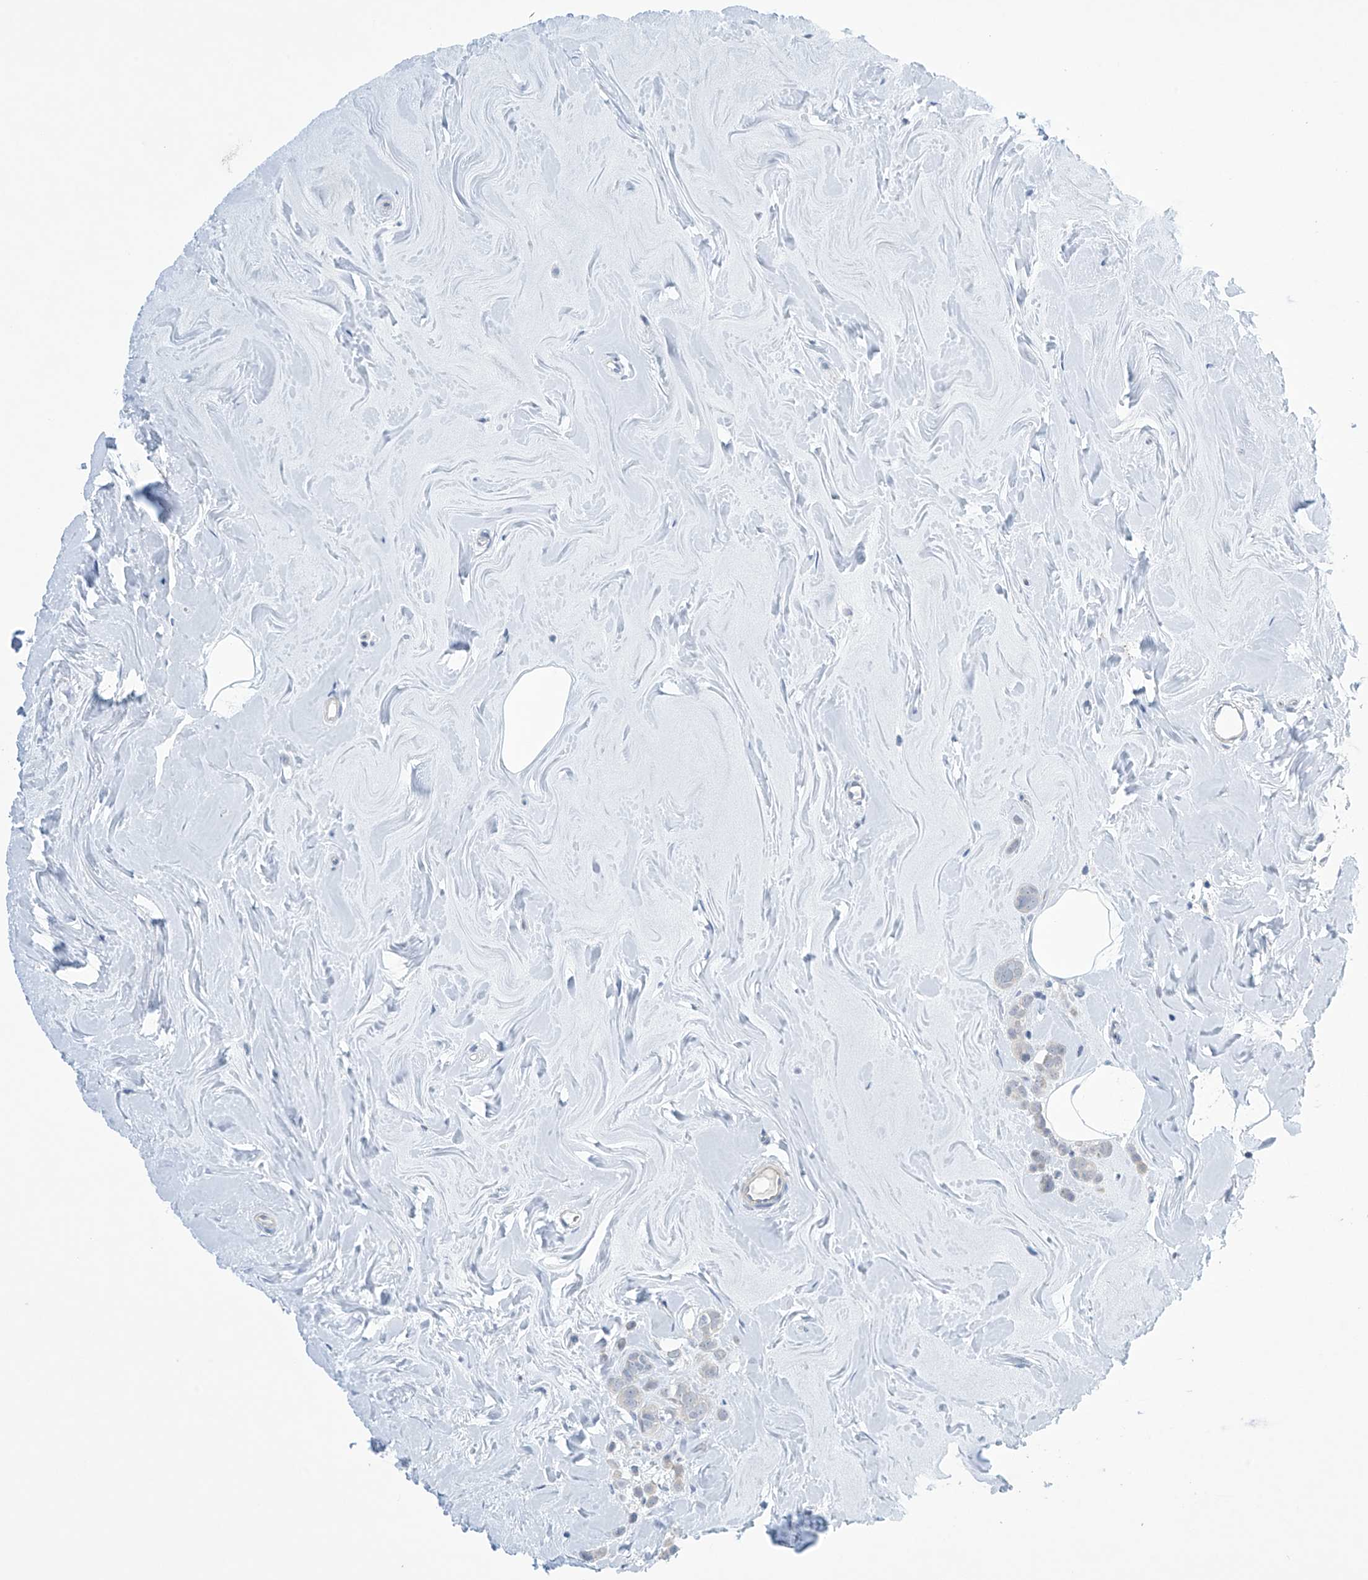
{"staining": {"intensity": "negative", "quantity": "none", "location": "none"}, "tissue": "breast cancer", "cell_type": "Tumor cells", "image_type": "cancer", "snomed": [{"axis": "morphology", "description": "Lobular carcinoma"}, {"axis": "topography", "description": "Breast"}], "caption": "Immunohistochemistry (IHC) micrograph of human breast cancer stained for a protein (brown), which shows no staining in tumor cells. The staining was performed using DAB (3,3'-diaminobenzidine) to visualize the protein expression in brown, while the nuclei were stained in blue with hematoxylin (Magnification: 20x).", "gene": "SLC35A5", "patient": {"sex": "female", "age": 47}}